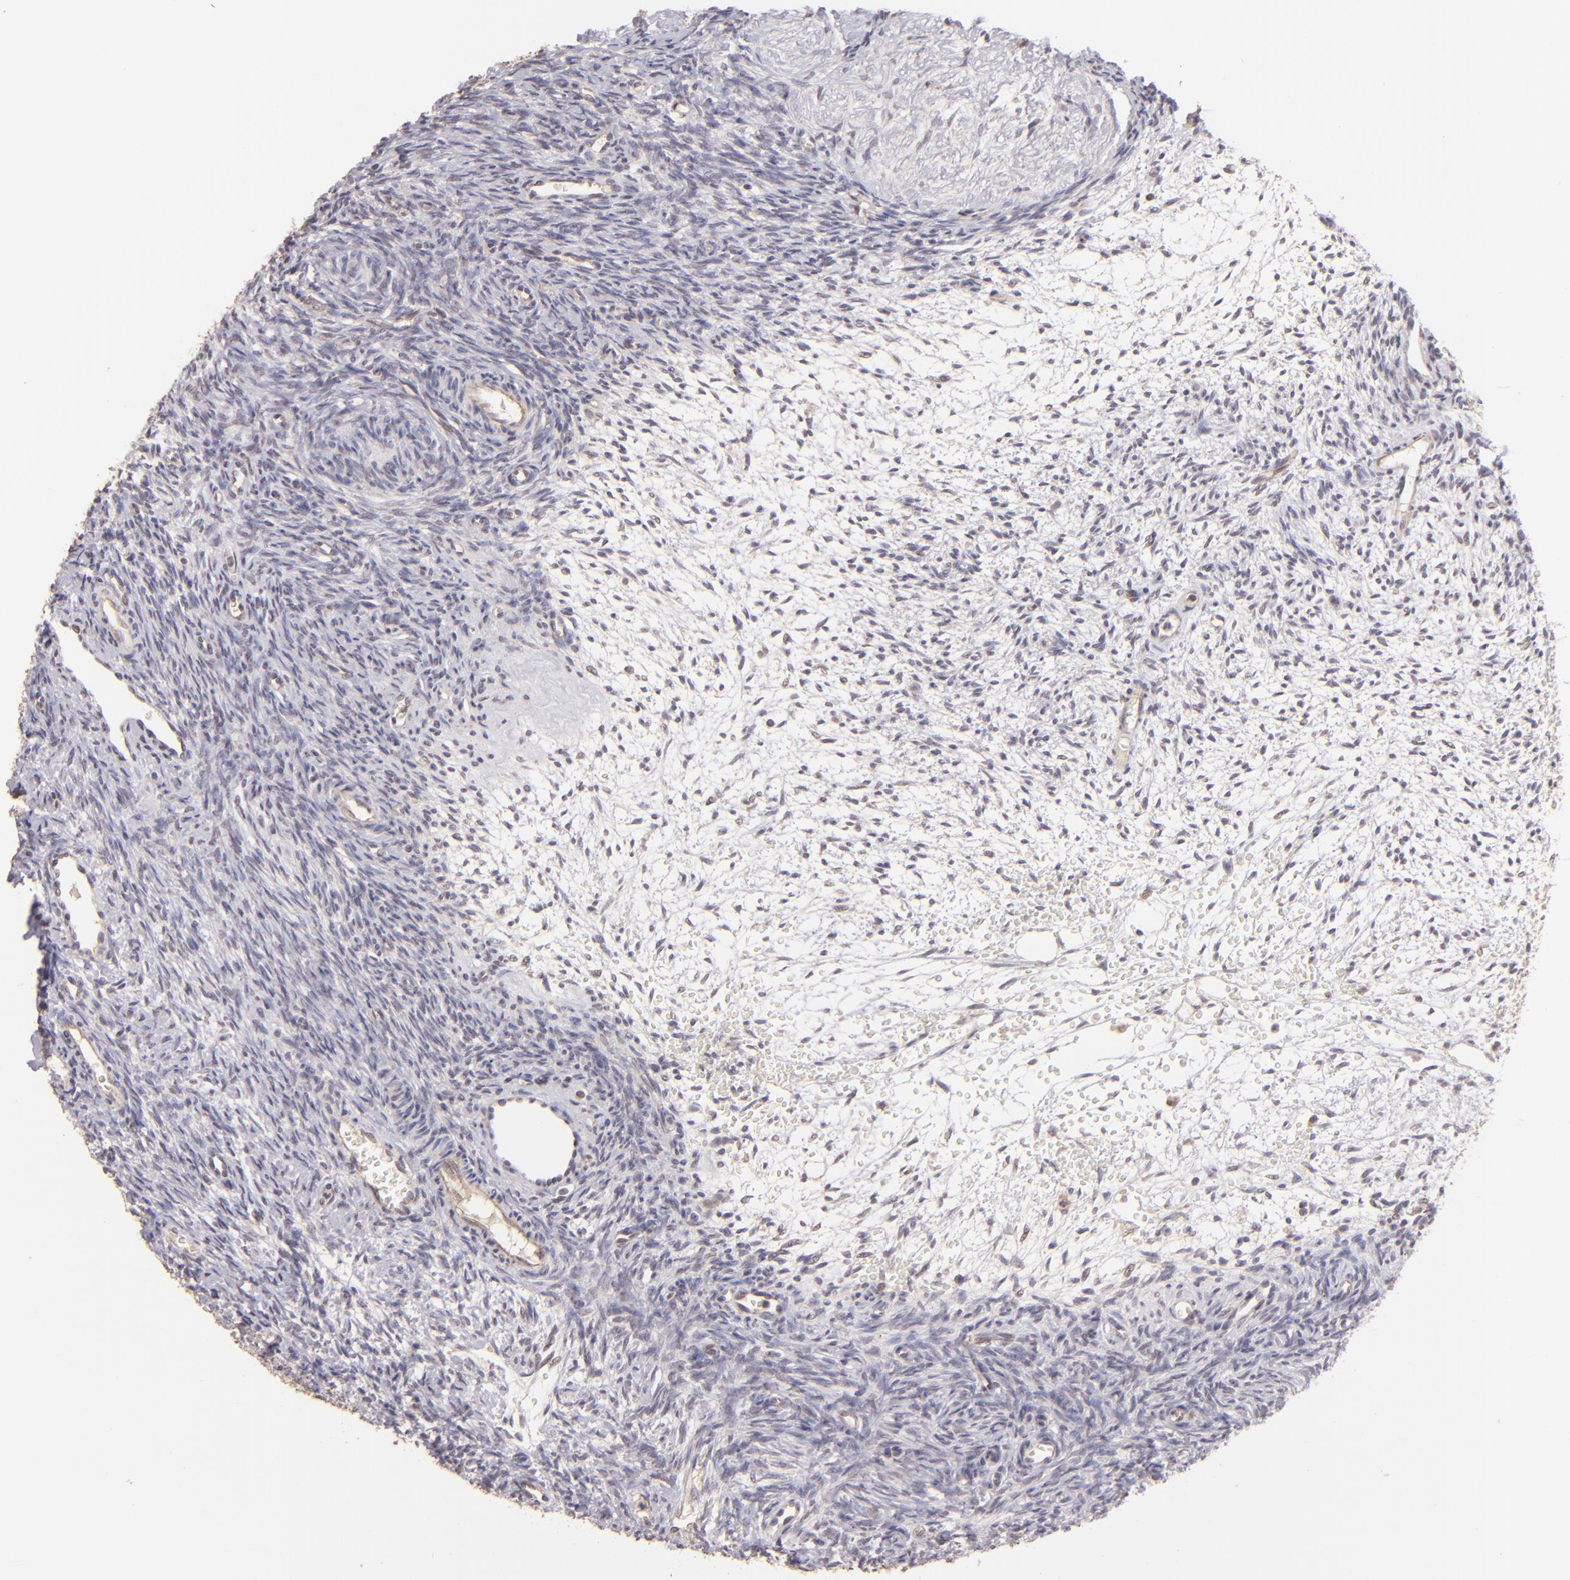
{"staining": {"intensity": "negative", "quantity": "none", "location": "none"}, "tissue": "ovary", "cell_type": "Ovarian stroma cells", "image_type": "normal", "snomed": [{"axis": "morphology", "description": "Normal tissue, NOS"}, {"axis": "topography", "description": "Ovary"}], "caption": "A high-resolution micrograph shows immunohistochemistry staining of benign ovary, which demonstrates no significant positivity in ovarian stroma cells.", "gene": "CLDN1", "patient": {"sex": "female", "age": 39}}